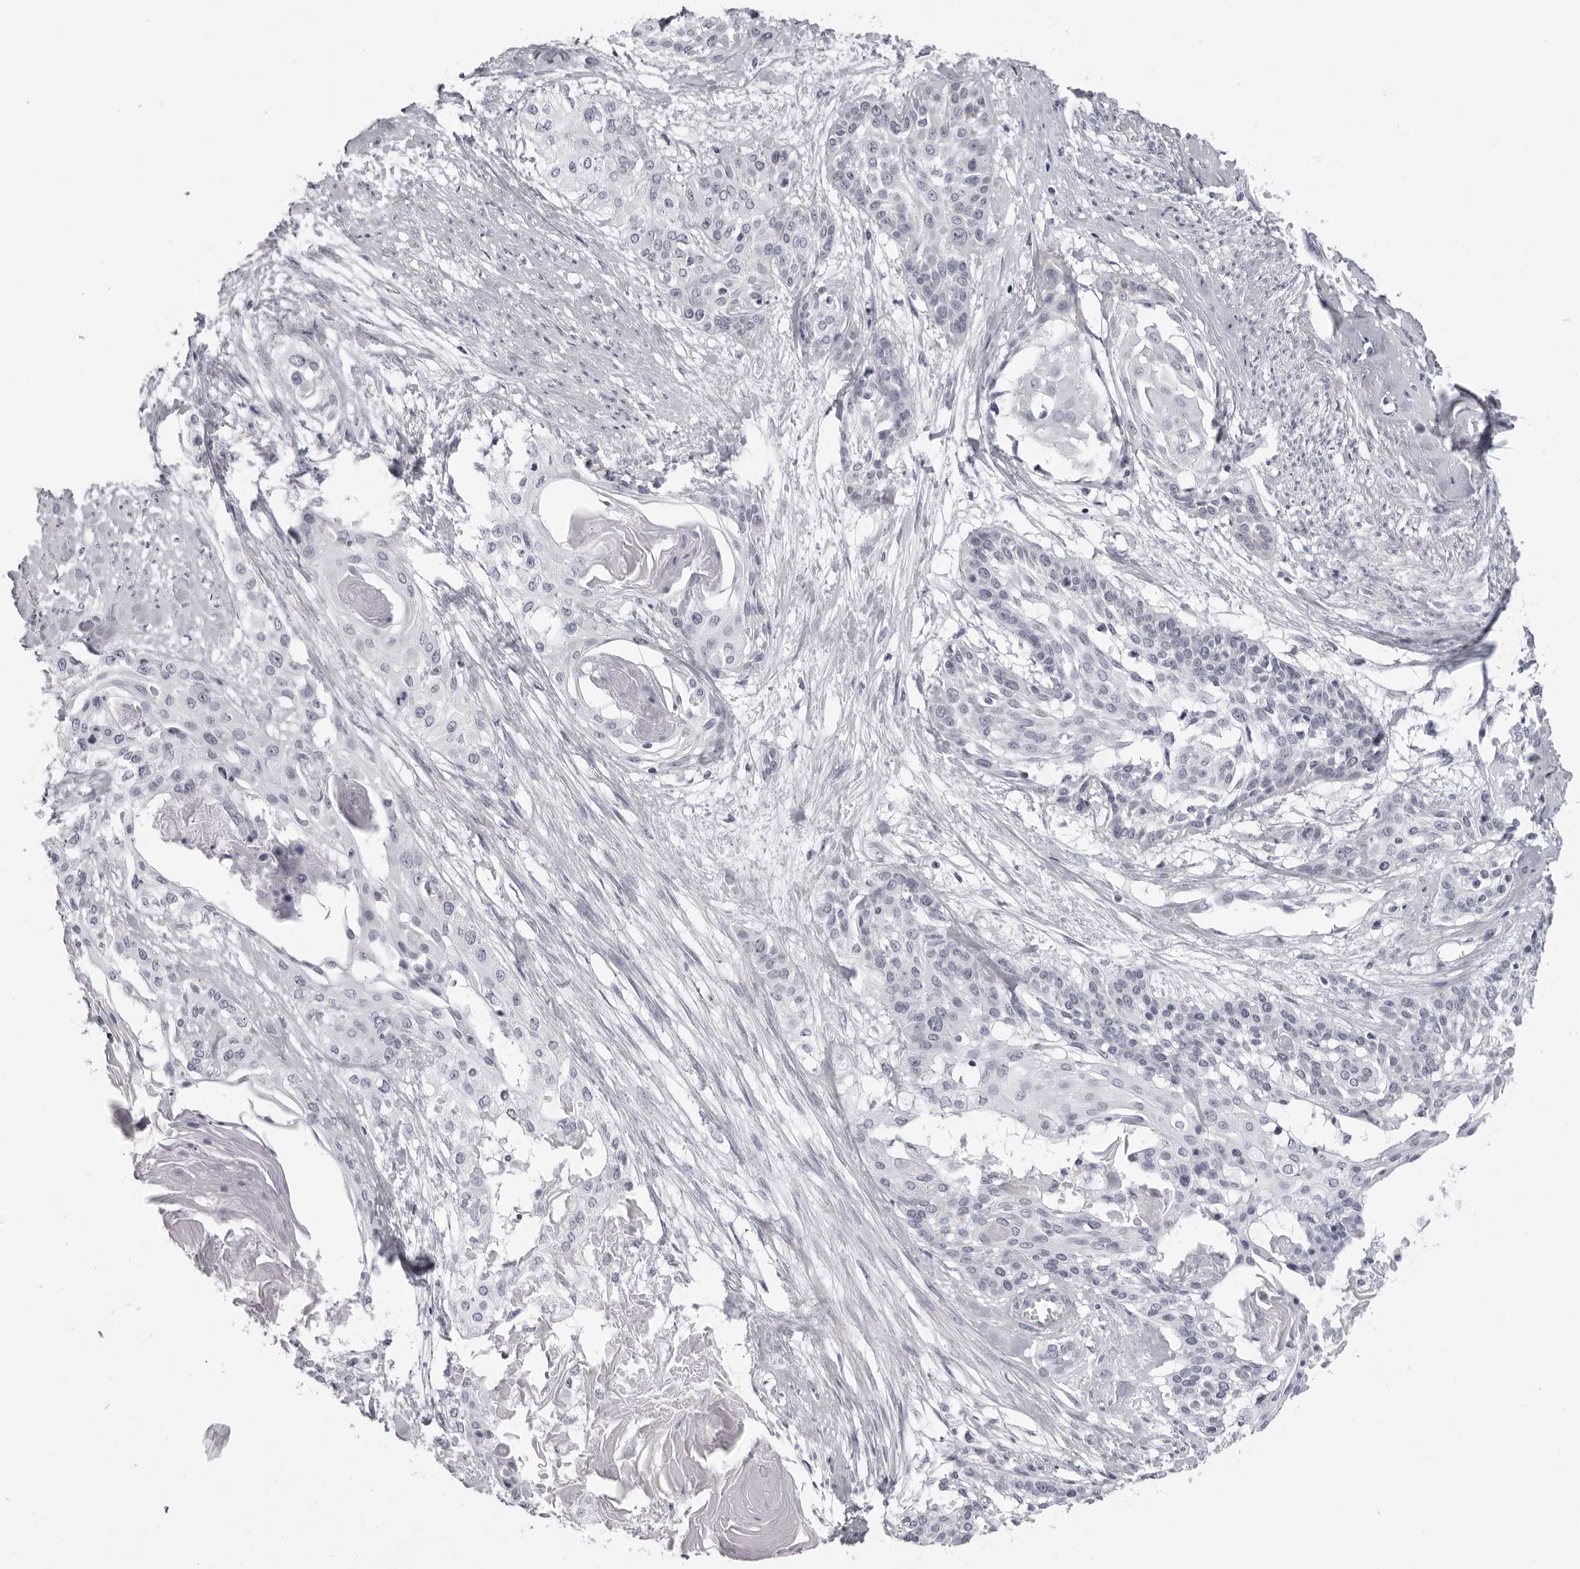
{"staining": {"intensity": "negative", "quantity": "none", "location": "none"}, "tissue": "cervical cancer", "cell_type": "Tumor cells", "image_type": "cancer", "snomed": [{"axis": "morphology", "description": "Squamous cell carcinoma, NOS"}, {"axis": "topography", "description": "Cervix"}], "caption": "Human squamous cell carcinoma (cervical) stained for a protein using immunohistochemistry shows no staining in tumor cells.", "gene": "DNALI1", "patient": {"sex": "female", "age": 57}}